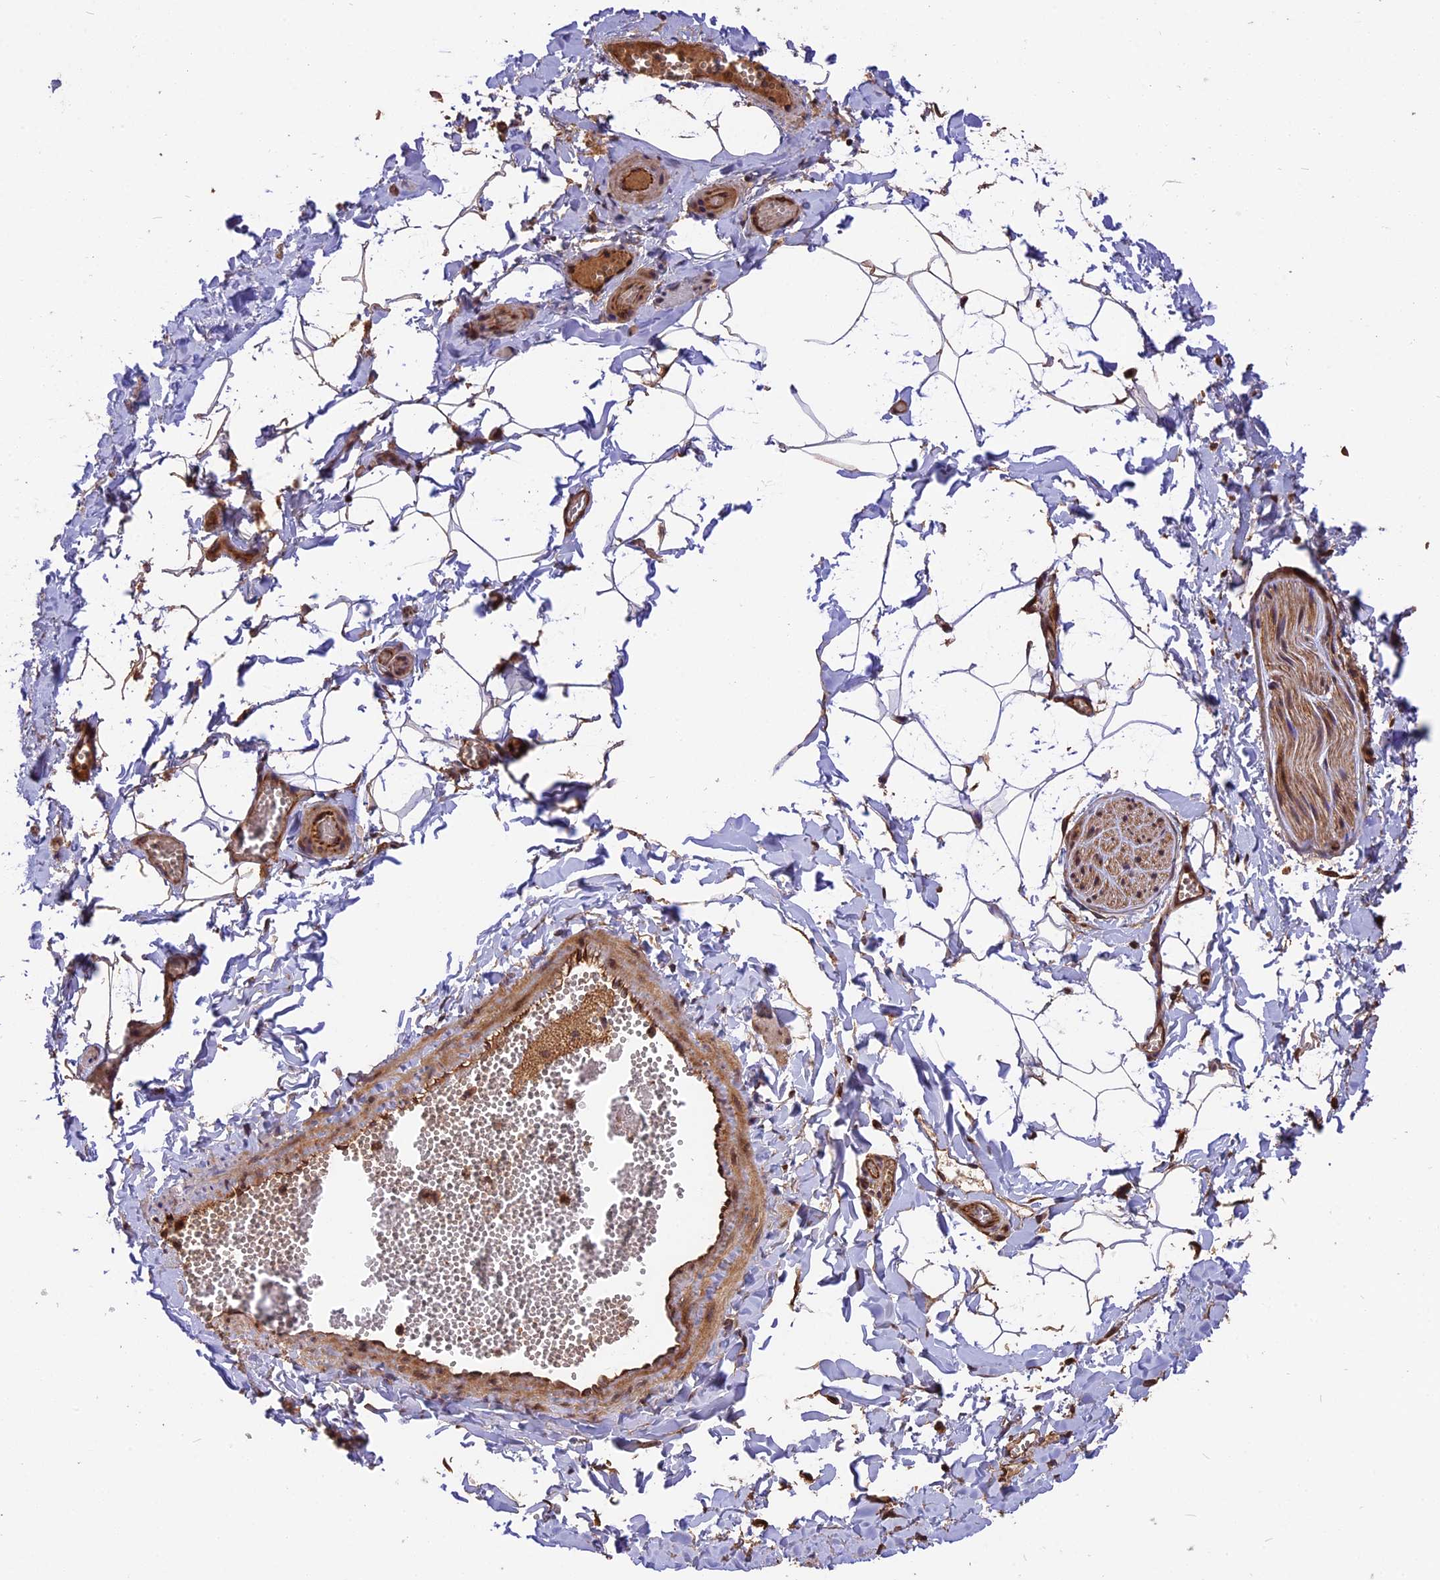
{"staining": {"intensity": "strong", "quantity": ">75%", "location": "cytoplasmic/membranous,nuclear"}, "tissue": "adipose tissue", "cell_type": "Adipocytes", "image_type": "normal", "snomed": [{"axis": "morphology", "description": "Normal tissue, NOS"}, {"axis": "topography", "description": "Gallbladder"}, {"axis": "topography", "description": "Peripheral nerve tissue"}], "caption": "Protein staining by IHC displays strong cytoplasmic/membranous,nuclear expression in approximately >75% of adipocytes in unremarkable adipose tissue.", "gene": "ESCO1", "patient": {"sex": "male", "age": 38}}